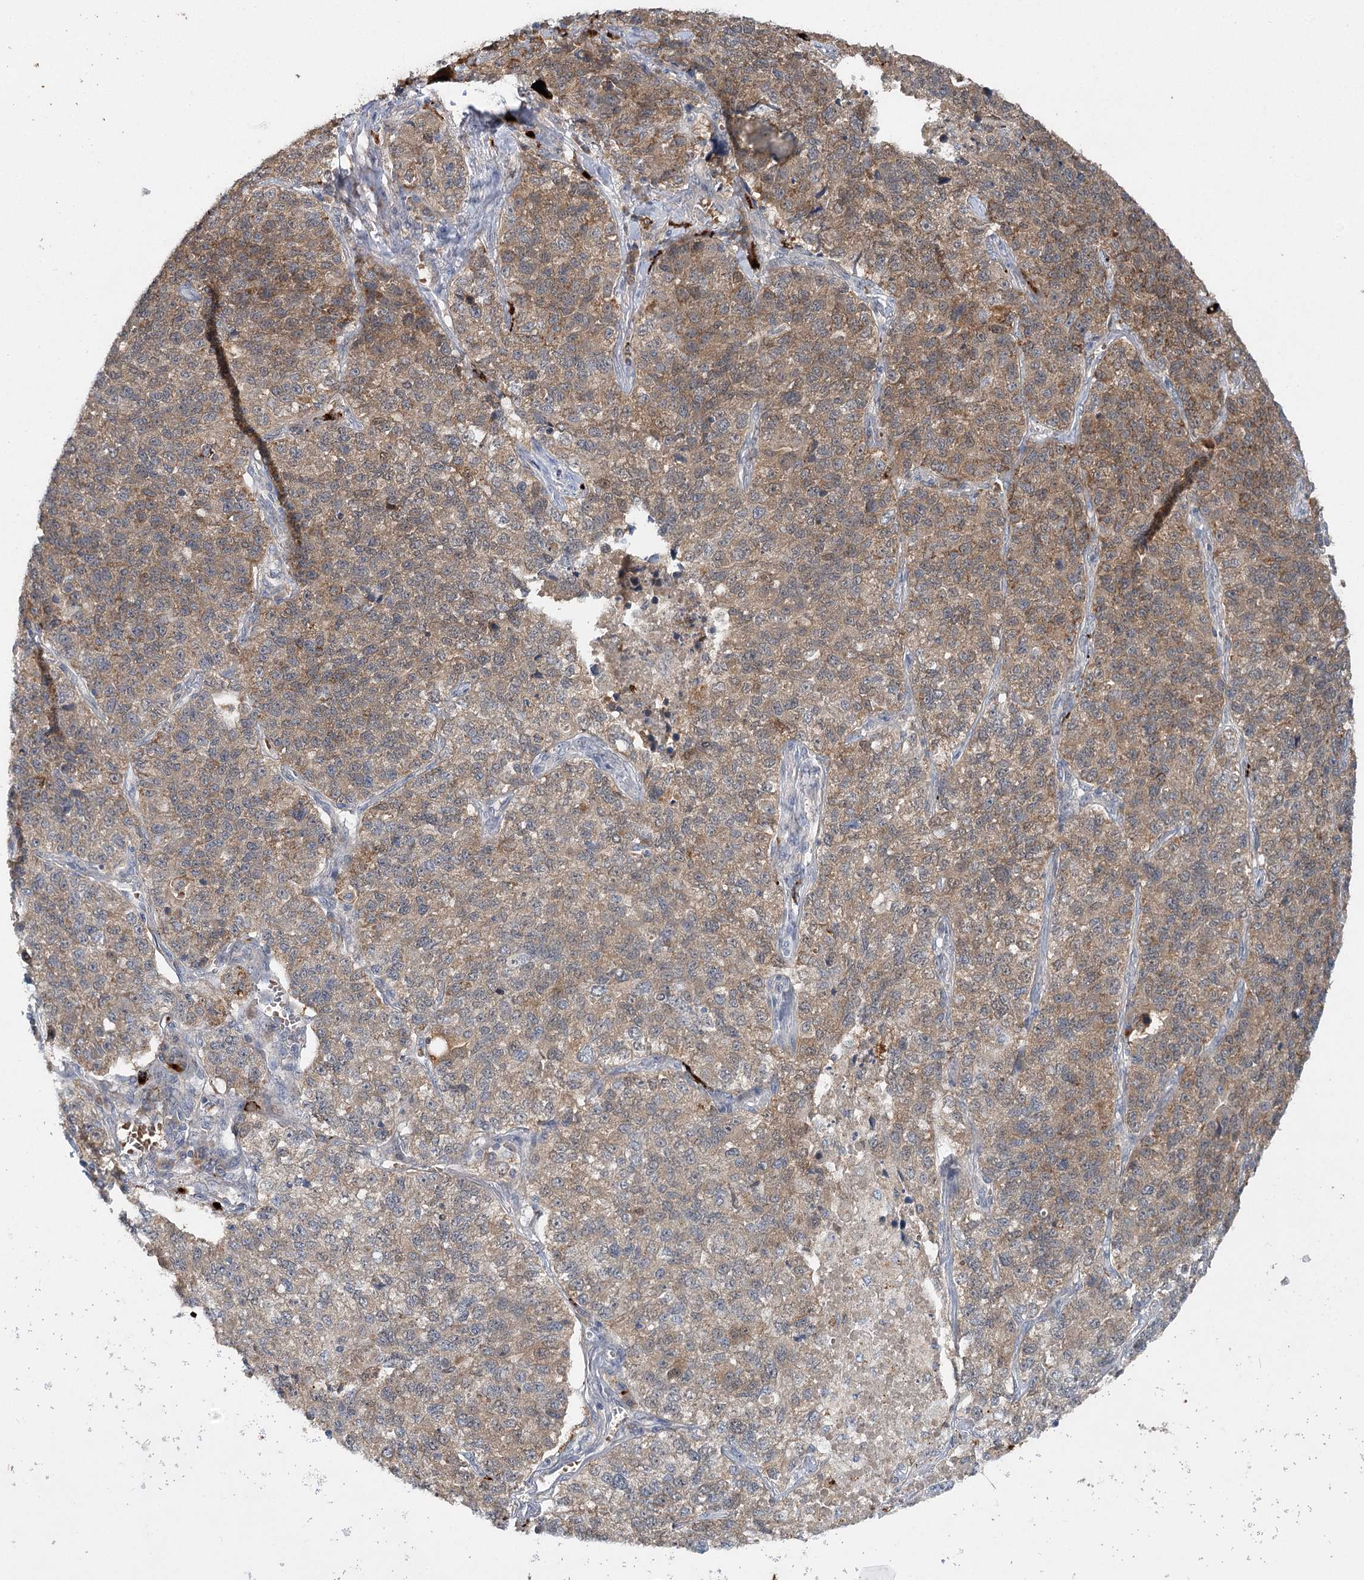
{"staining": {"intensity": "moderate", "quantity": ">75%", "location": "cytoplasmic/membranous"}, "tissue": "lung cancer", "cell_type": "Tumor cells", "image_type": "cancer", "snomed": [{"axis": "morphology", "description": "Adenocarcinoma, NOS"}, {"axis": "topography", "description": "Lung"}], "caption": "This micrograph shows adenocarcinoma (lung) stained with immunohistochemistry to label a protein in brown. The cytoplasmic/membranous of tumor cells show moderate positivity for the protein. Nuclei are counter-stained blue.", "gene": "PYROXD2", "patient": {"sex": "male", "age": 49}}